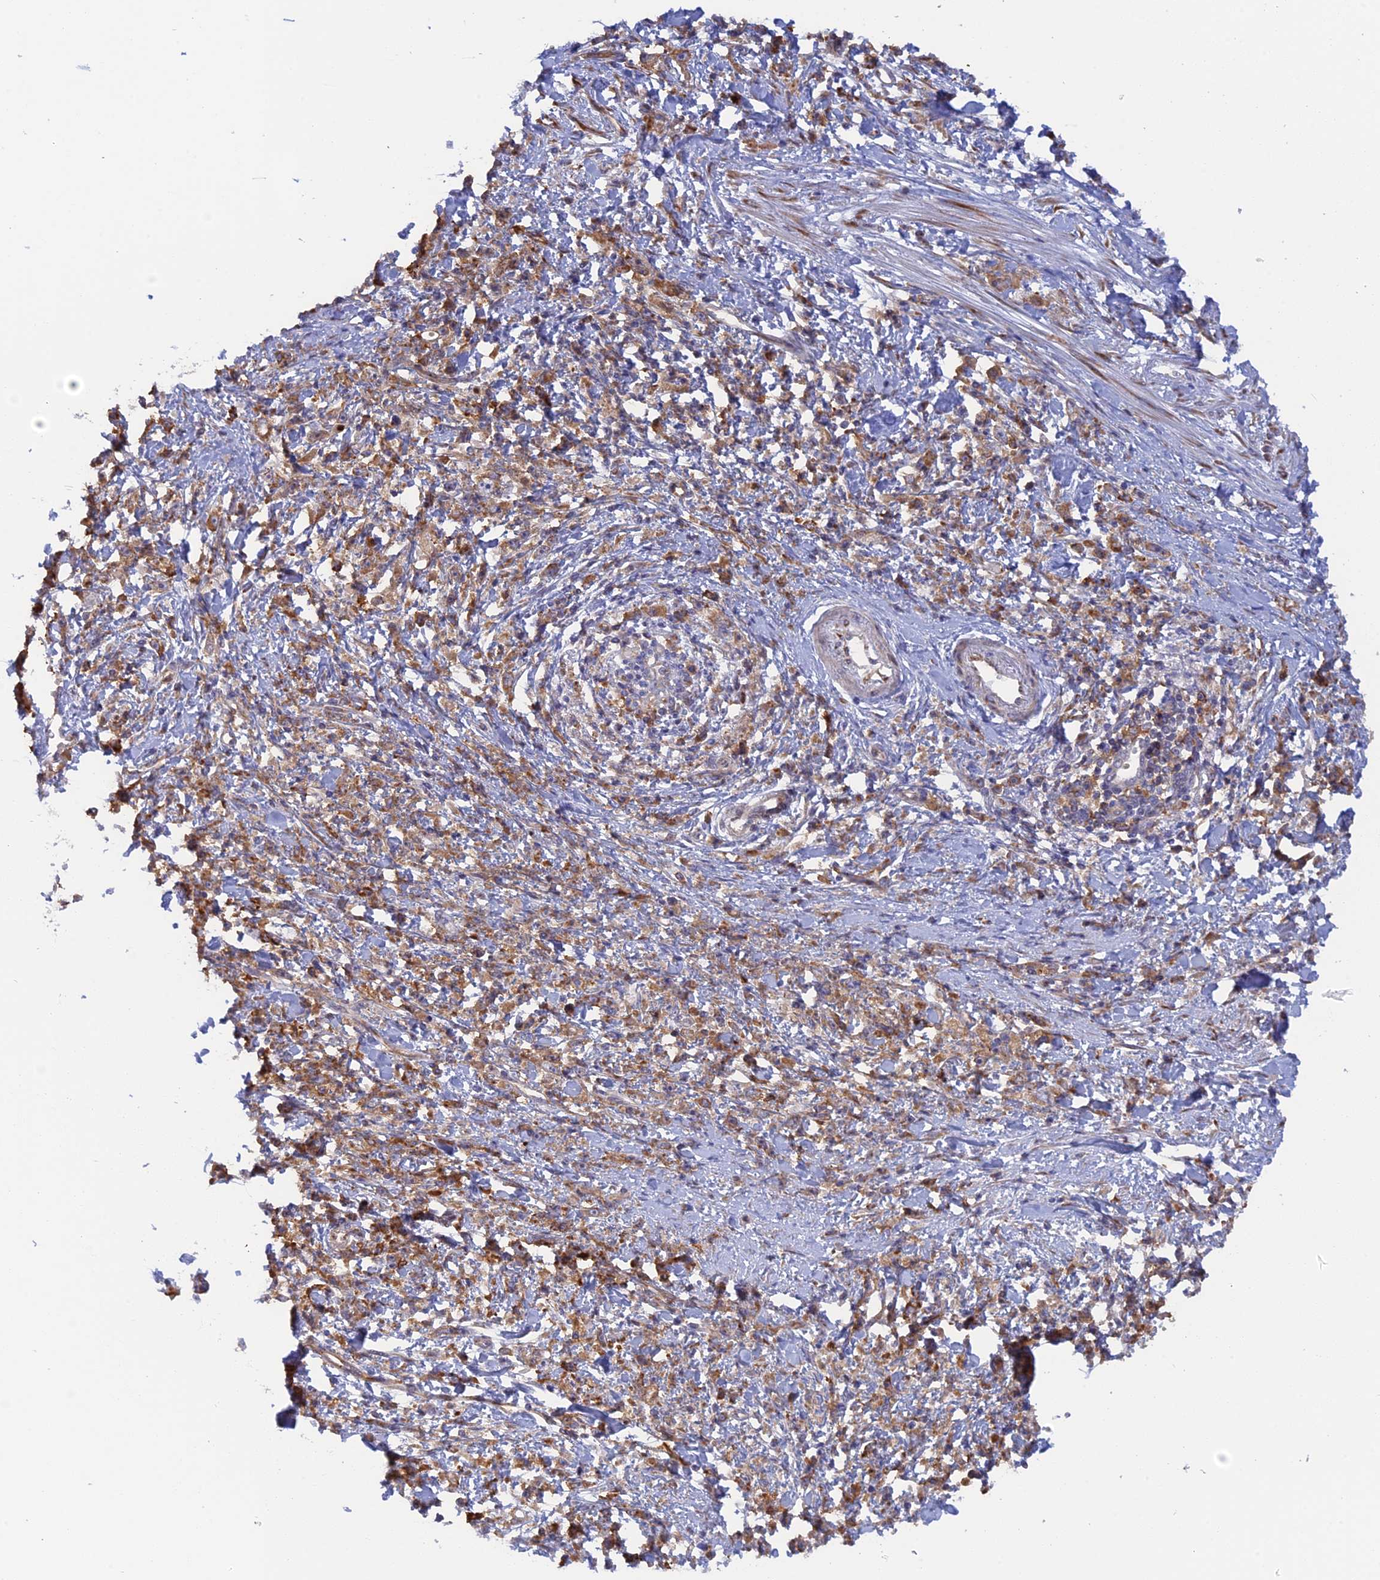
{"staining": {"intensity": "moderate", "quantity": ">75%", "location": "cytoplasmic/membranous"}, "tissue": "stomach cancer", "cell_type": "Tumor cells", "image_type": "cancer", "snomed": [{"axis": "morphology", "description": "Adenocarcinoma, NOS"}, {"axis": "topography", "description": "Stomach"}], "caption": "Moderate cytoplasmic/membranous protein positivity is identified in approximately >75% of tumor cells in stomach cancer (adenocarcinoma). (brown staining indicates protein expression, while blue staining denotes nuclei).", "gene": "GMIP", "patient": {"sex": "female", "age": 59}}